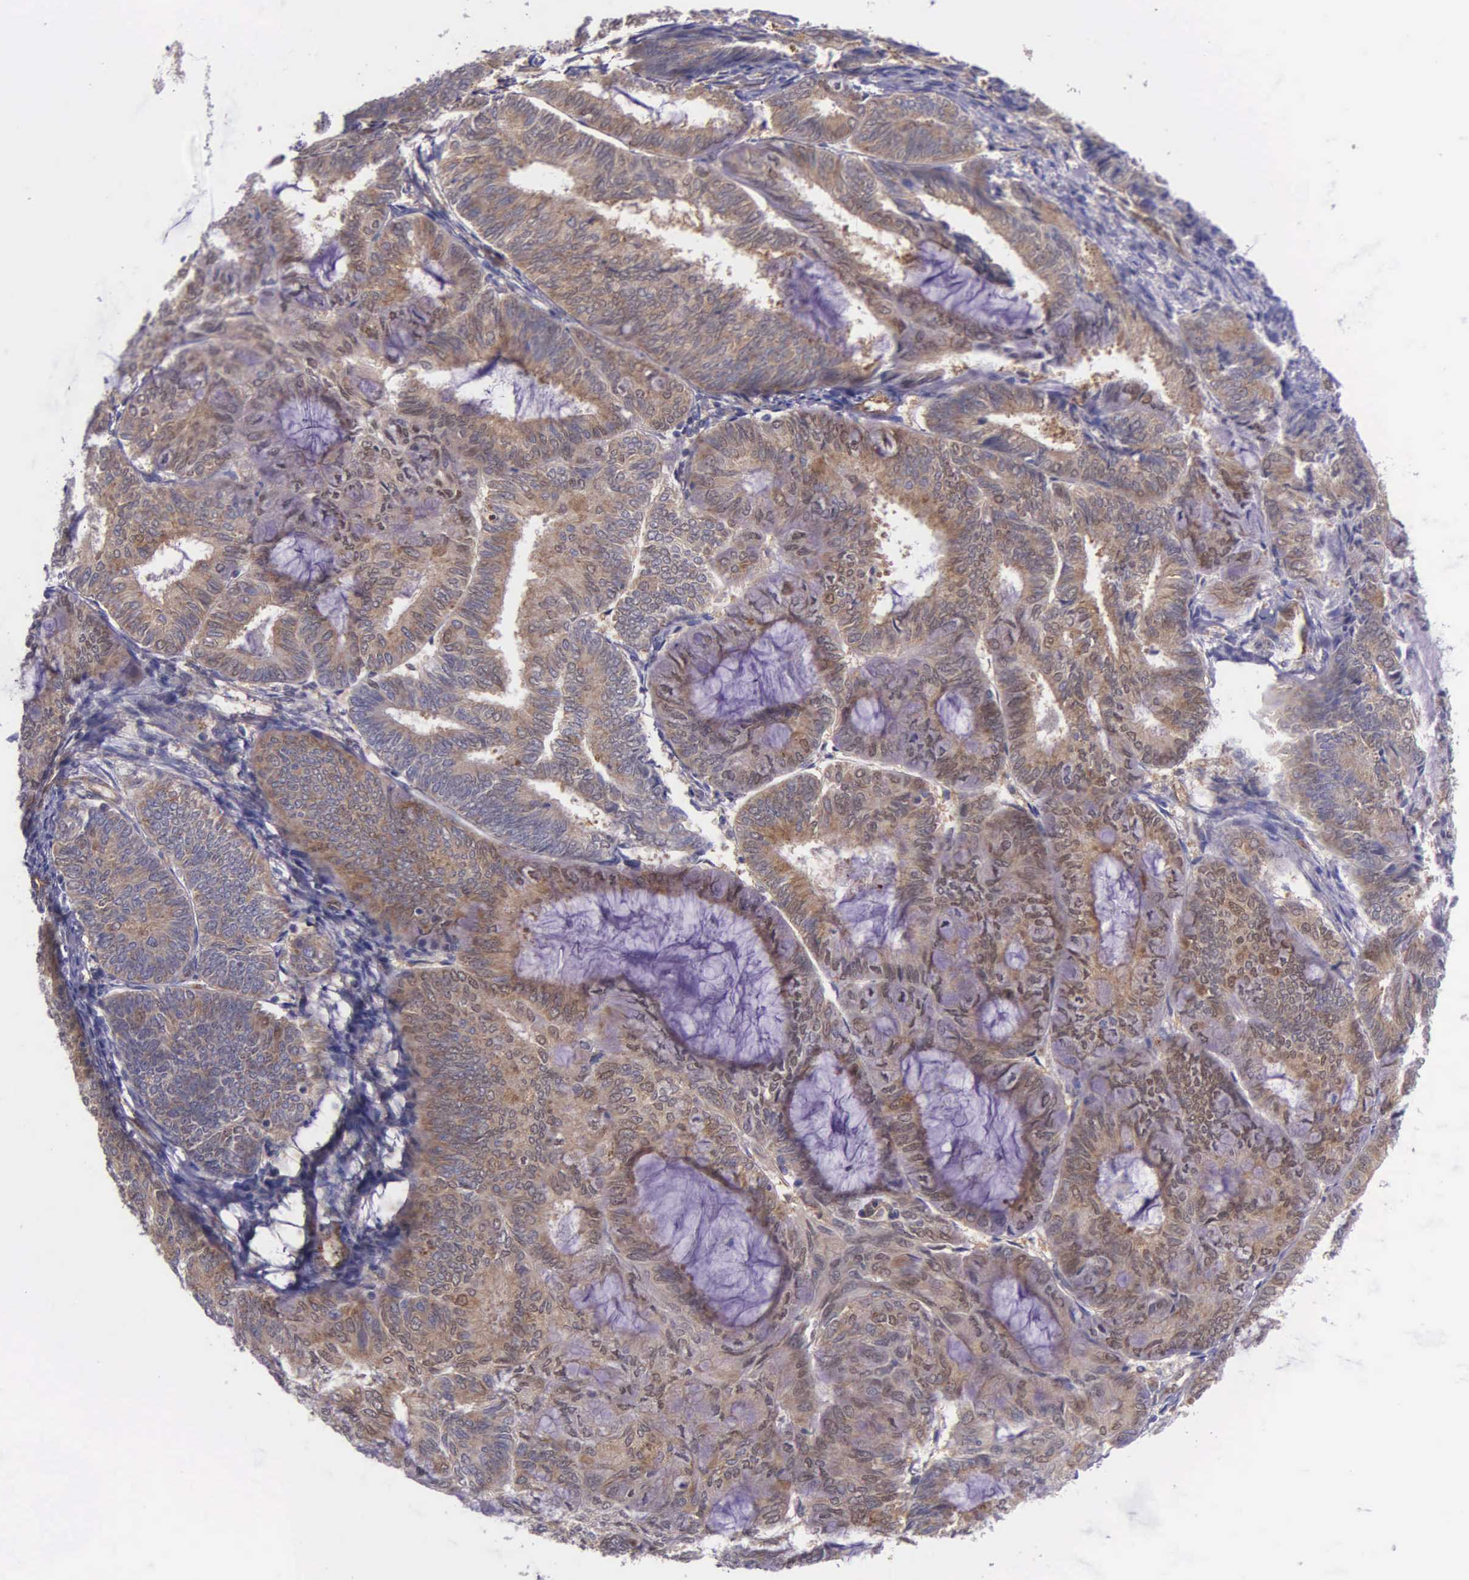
{"staining": {"intensity": "moderate", "quantity": ">75%", "location": "cytoplasmic/membranous"}, "tissue": "endometrial cancer", "cell_type": "Tumor cells", "image_type": "cancer", "snomed": [{"axis": "morphology", "description": "Adenocarcinoma, NOS"}, {"axis": "topography", "description": "Endometrium"}], "caption": "This photomicrograph shows immunohistochemistry (IHC) staining of endometrial adenocarcinoma, with medium moderate cytoplasmic/membranous expression in about >75% of tumor cells.", "gene": "GMPR2", "patient": {"sex": "female", "age": 59}}